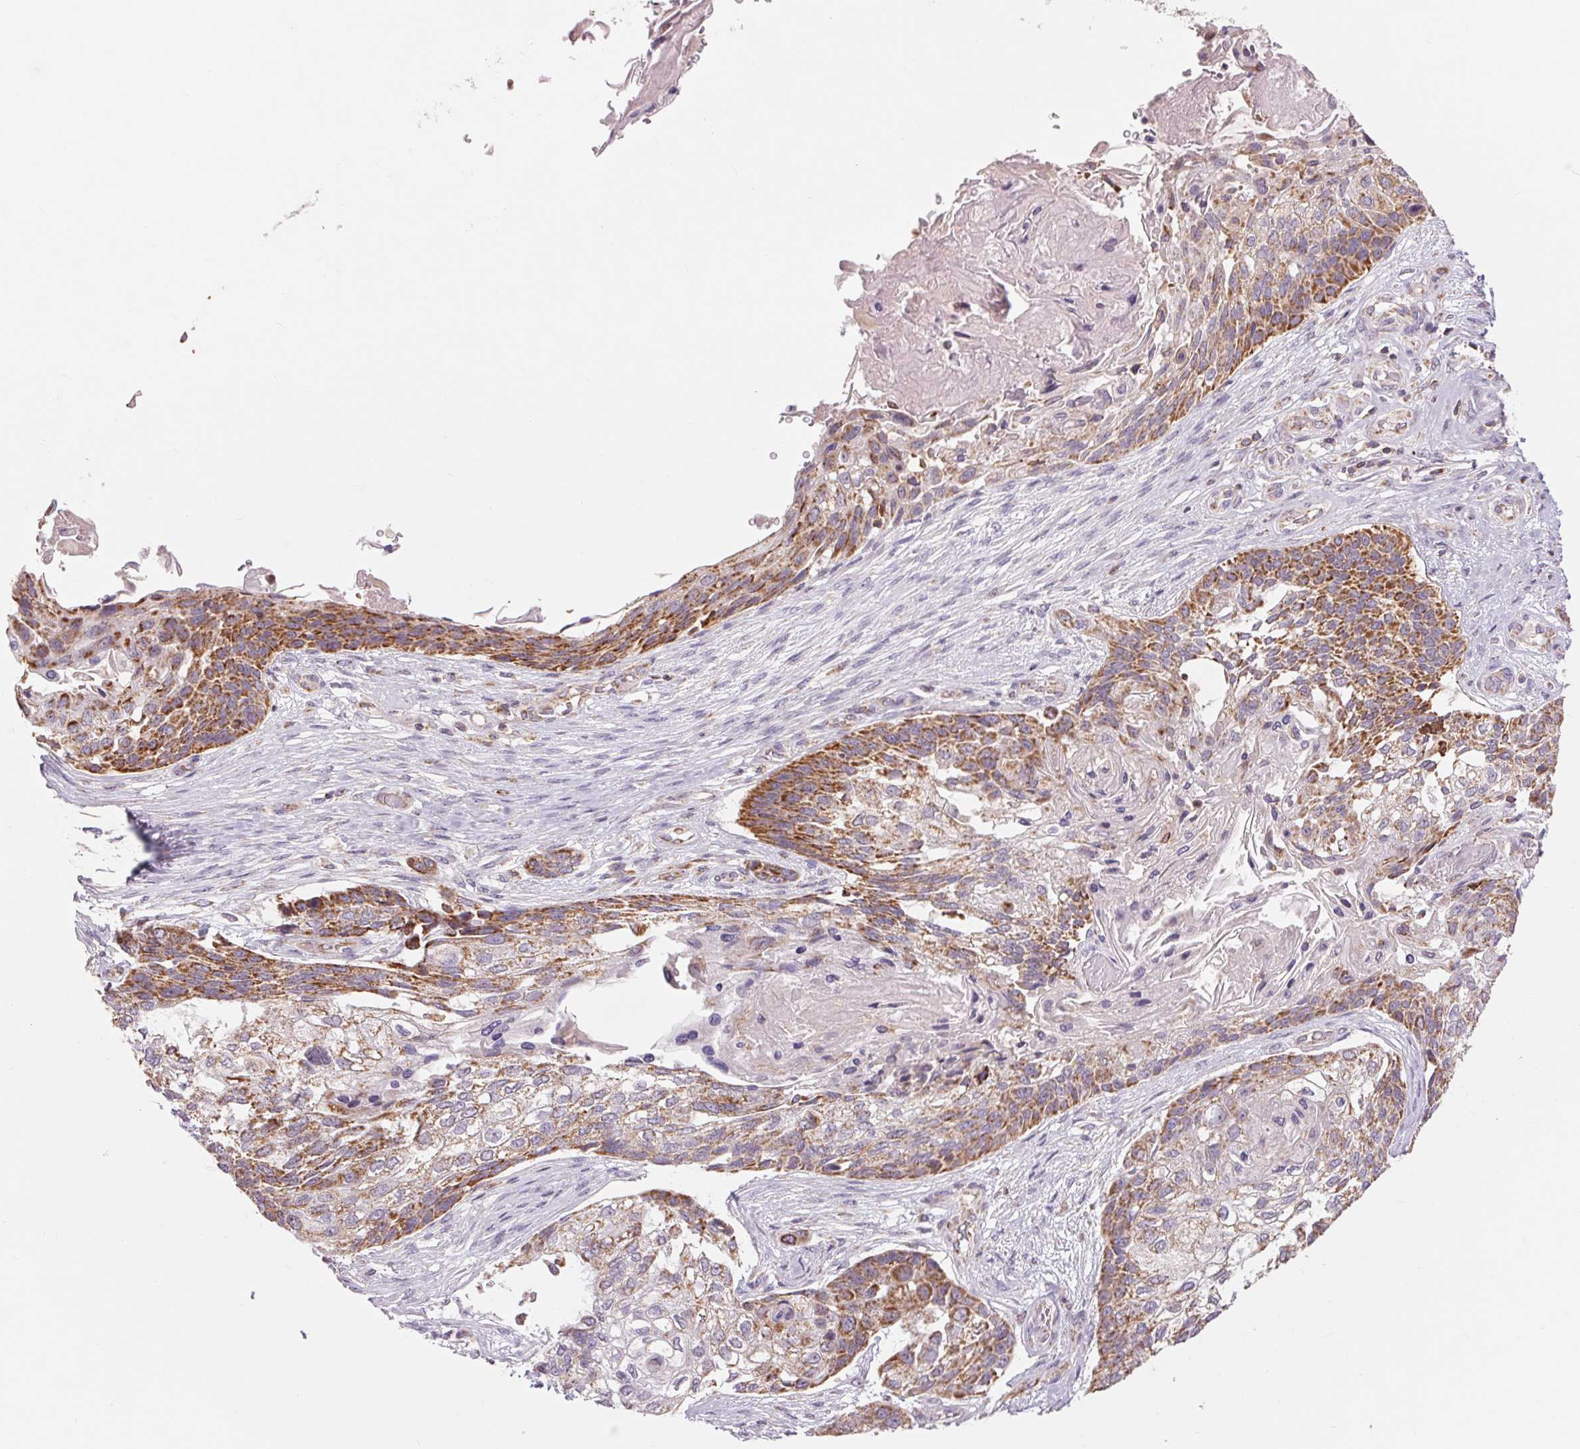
{"staining": {"intensity": "strong", "quantity": ">75%", "location": "cytoplasmic/membranous"}, "tissue": "lung cancer", "cell_type": "Tumor cells", "image_type": "cancer", "snomed": [{"axis": "morphology", "description": "Squamous cell carcinoma, NOS"}, {"axis": "topography", "description": "Lung"}], "caption": "The image shows staining of lung cancer, revealing strong cytoplasmic/membranous protein staining (brown color) within tumor cells.", "gene": "COX6A1", "patient": {"sex": "male", "age": 69}}